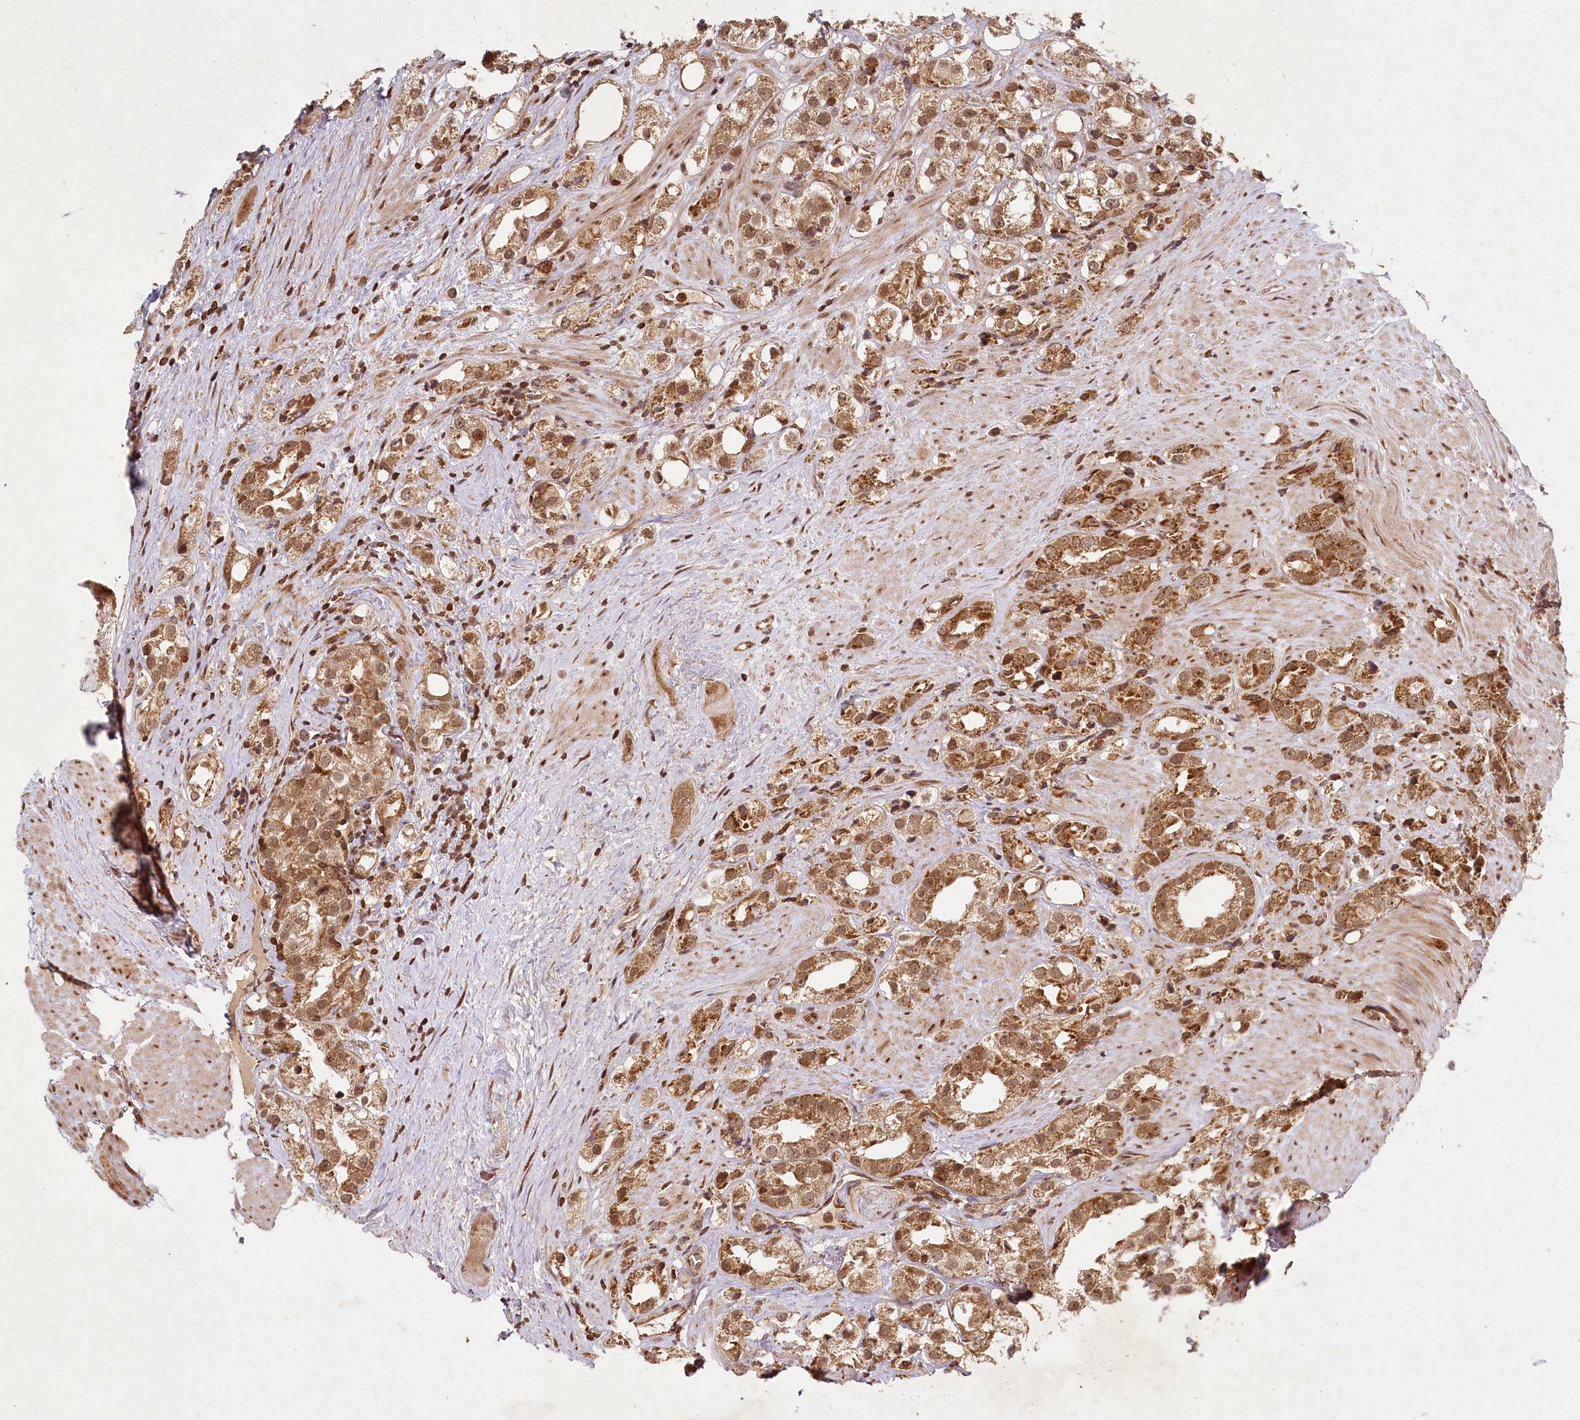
{"staining": {"intensity": "moderate", "quantity": ">75%", "location": "cytoplasmic/membranous,nuclear"}, "tissue": "prostate cancer", "cell_type": "Tumor cells", "image_type": "cancer", "snomed": [{"axis": "morphology", "description": "Adenocarcinoma, NOS"}, {"axis": "topography", "description": "Prostate"}], "caption": "Prostate cancer stained with immunohistochemistry (IHC) exhibits moderate cytoplasmic/membranous and nuclear positivity in approximately >75% of tumor cells. (brown staining indicates protein expression, while blue staining denotes nuclei).", "gene": "MICU1", "patient": {"sex": "male", "age": 79}}